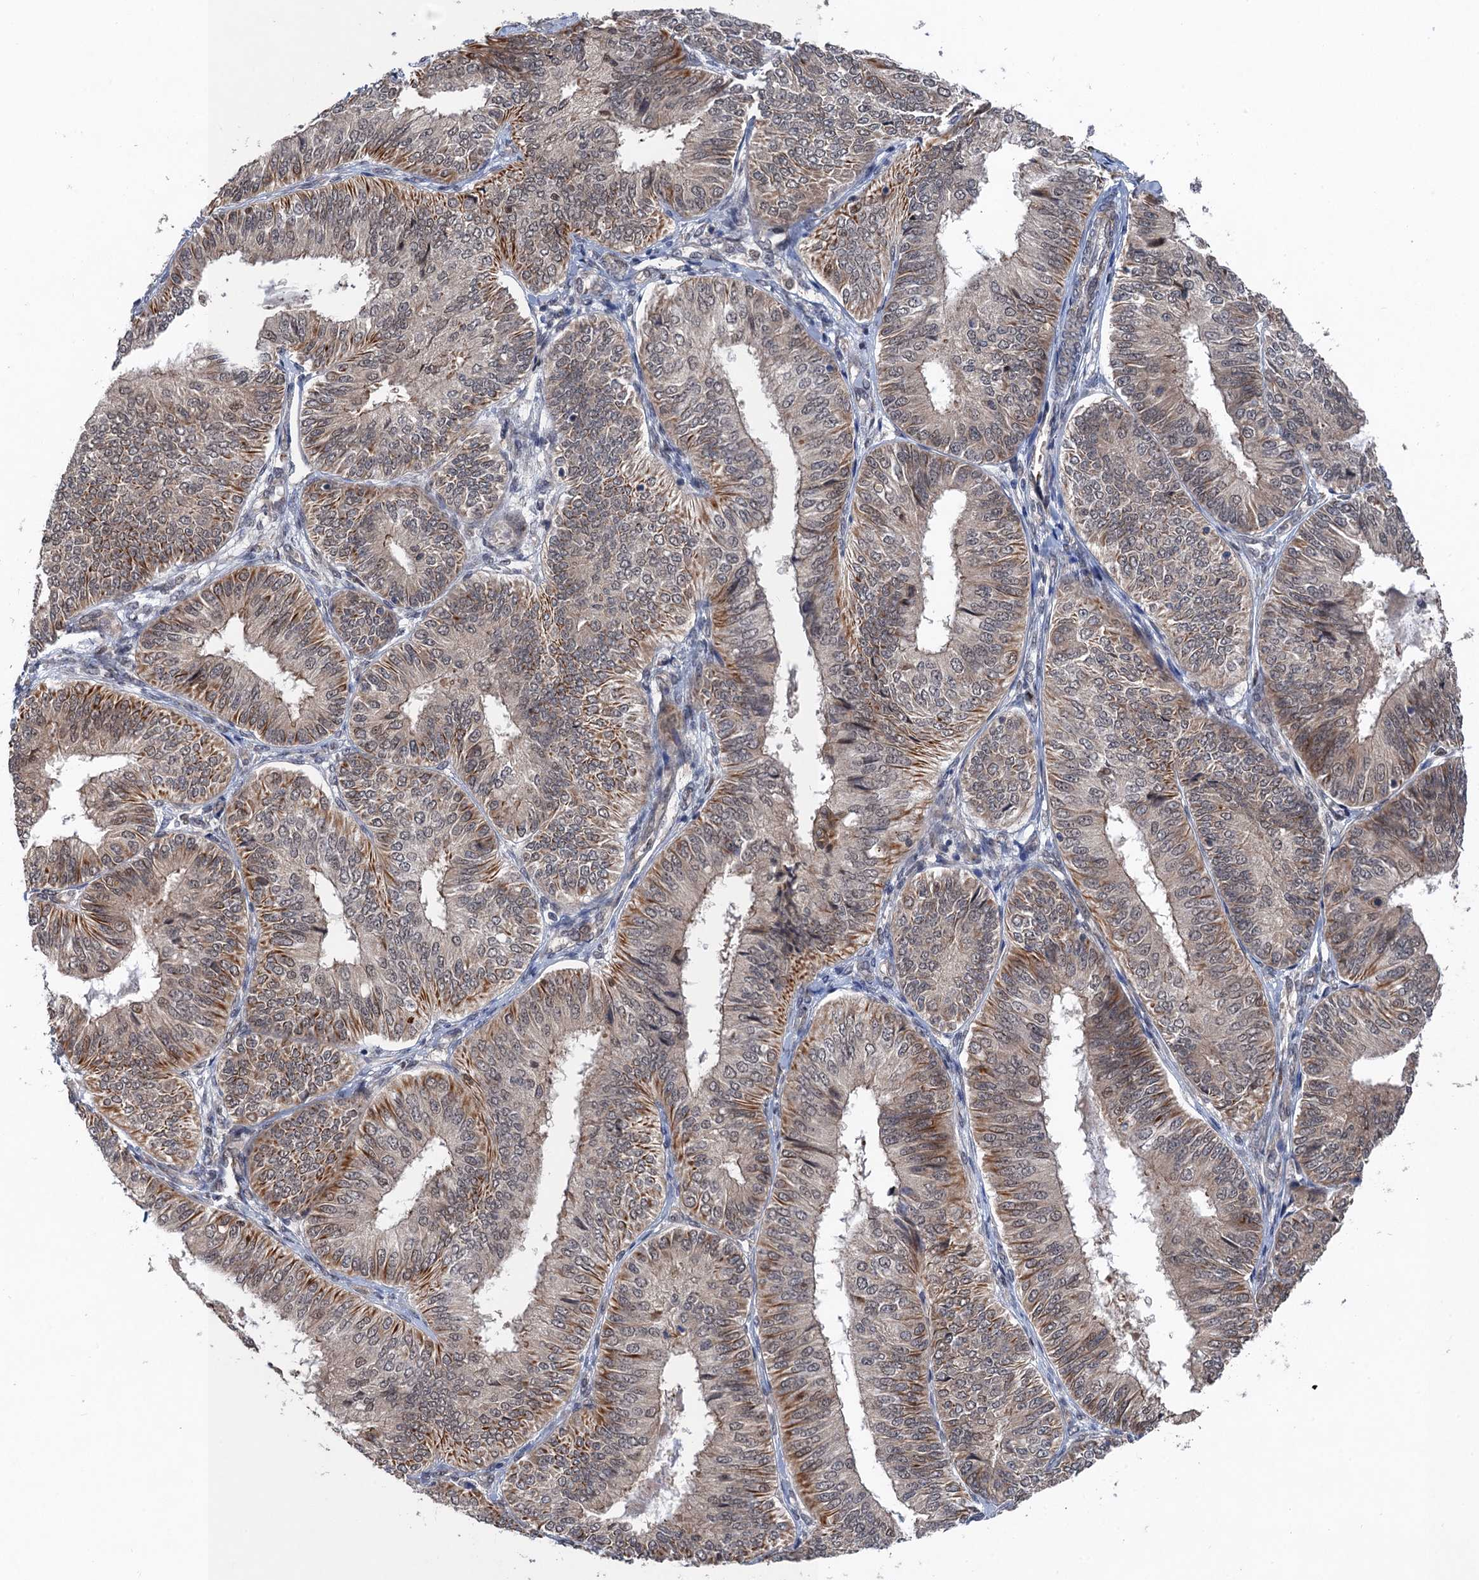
{"staining": {"intensity": "moderate", "quantity": "<25%", "location": "cytoplasmic/membranous"}, "tissue": "endometrial cancer", "cell_type": "Tumor cells", "image_type": "cancer", "snomed": [{"axis": "morphology", "description": "Adenocarcinoma, NOS"}, {"axis": "topography", "description": "Endometrium"}], "caption": "This is an image of IHC staining of endometrial cancer (adenocarcinoma), which shows moderate positivity in the cytoplasmic/membranous of tumor cells.", "gene": "TTC31", "patient": {"sex": "female", "age": 58}}